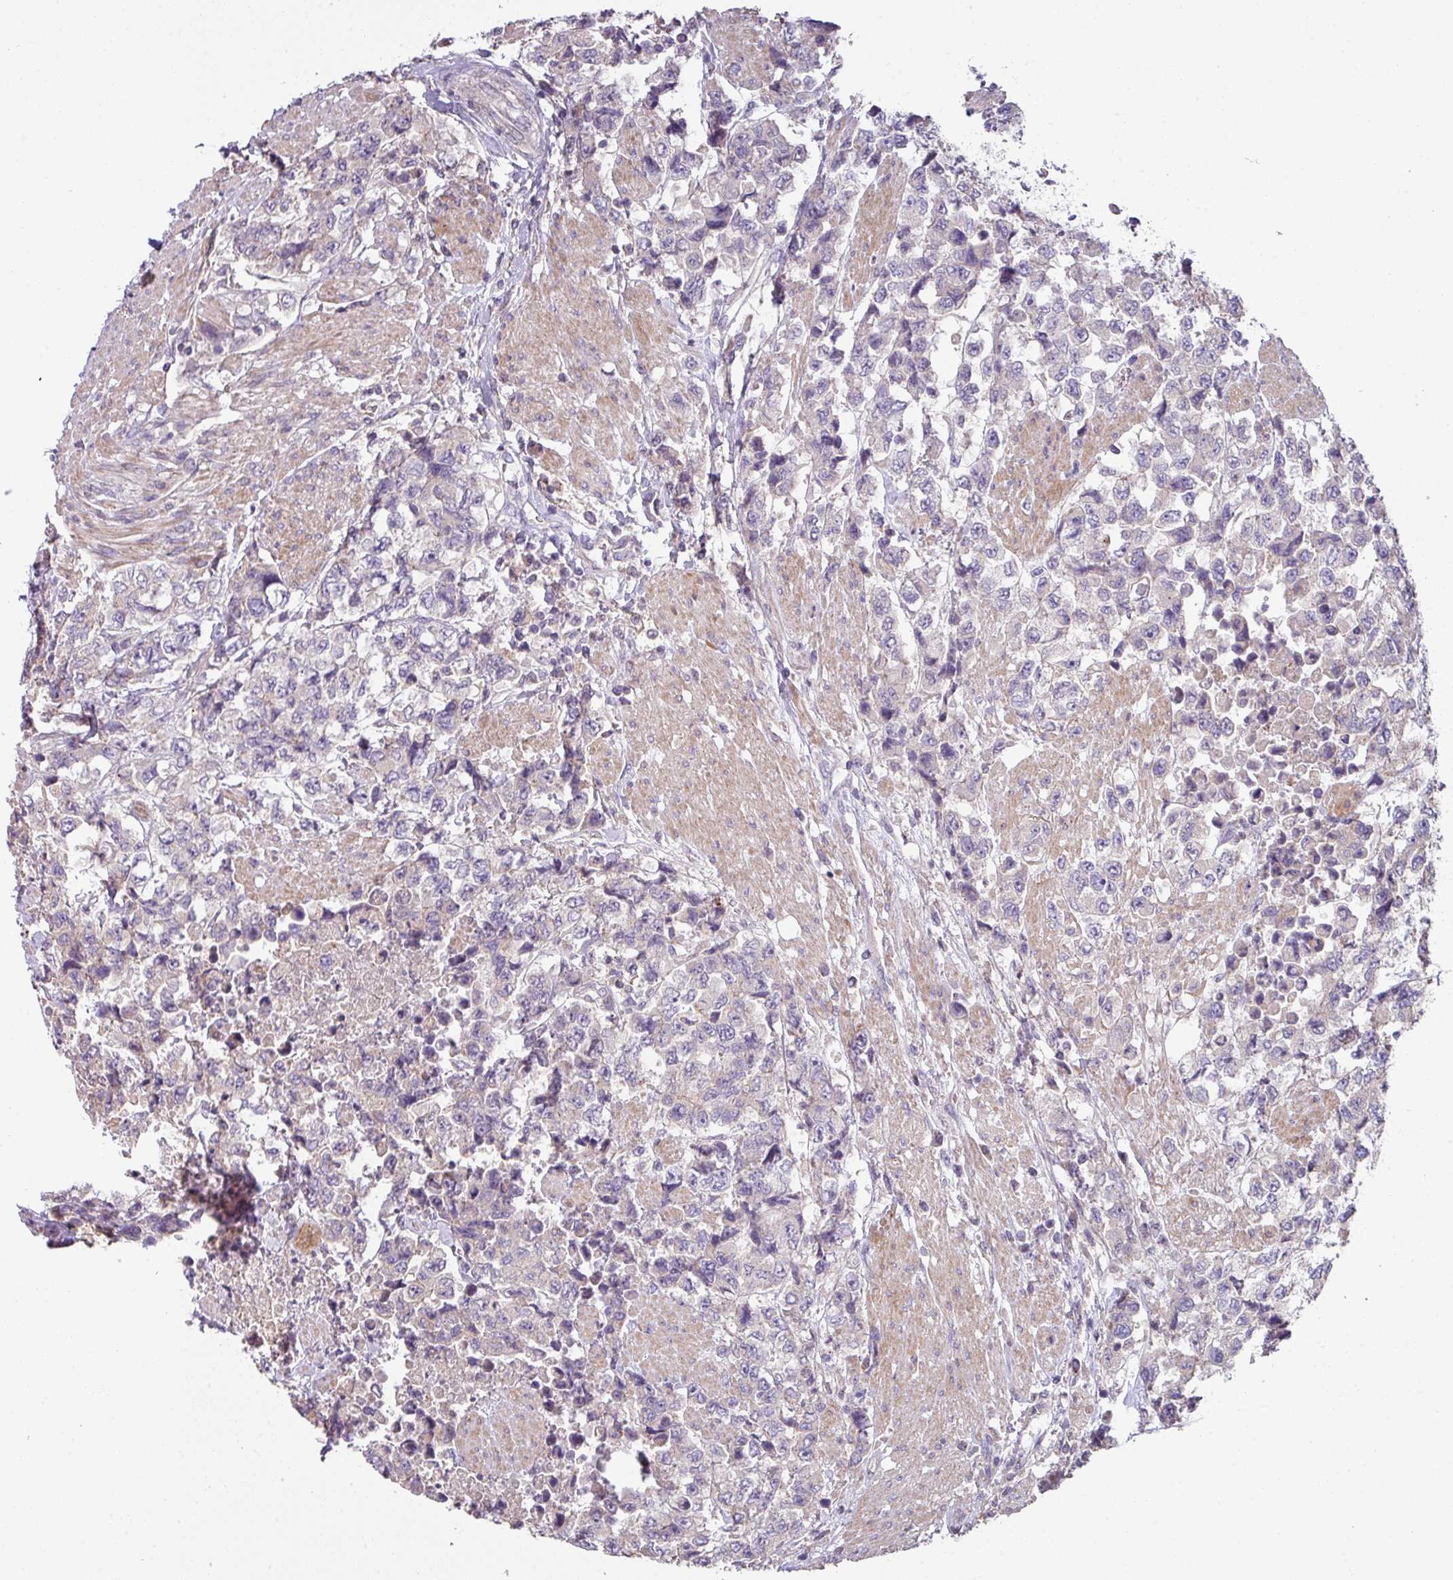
{"staining": {"intensity": "negative", "quantity": "none", "location": "none"}, "tissue": "urothelial cancer", "cell_type": "Tumor cells", "image_type": "cancer", "snomed": [{"axis": "morphology", "description": "Urothelial carcinoma, High grade"}, {"axis": "topography", "description": "Urinary bladder"}], "caption": "High power microscopy histopathology image of an IHC image of high-grade urothelial carcinoma, revealing no significant expression in tumor cells. (DAB immunohistochemistry (IHC) with hematoxylin counter stain).", "gene": "LRRC9", "patient": {"sex": "female", "age": 78}}